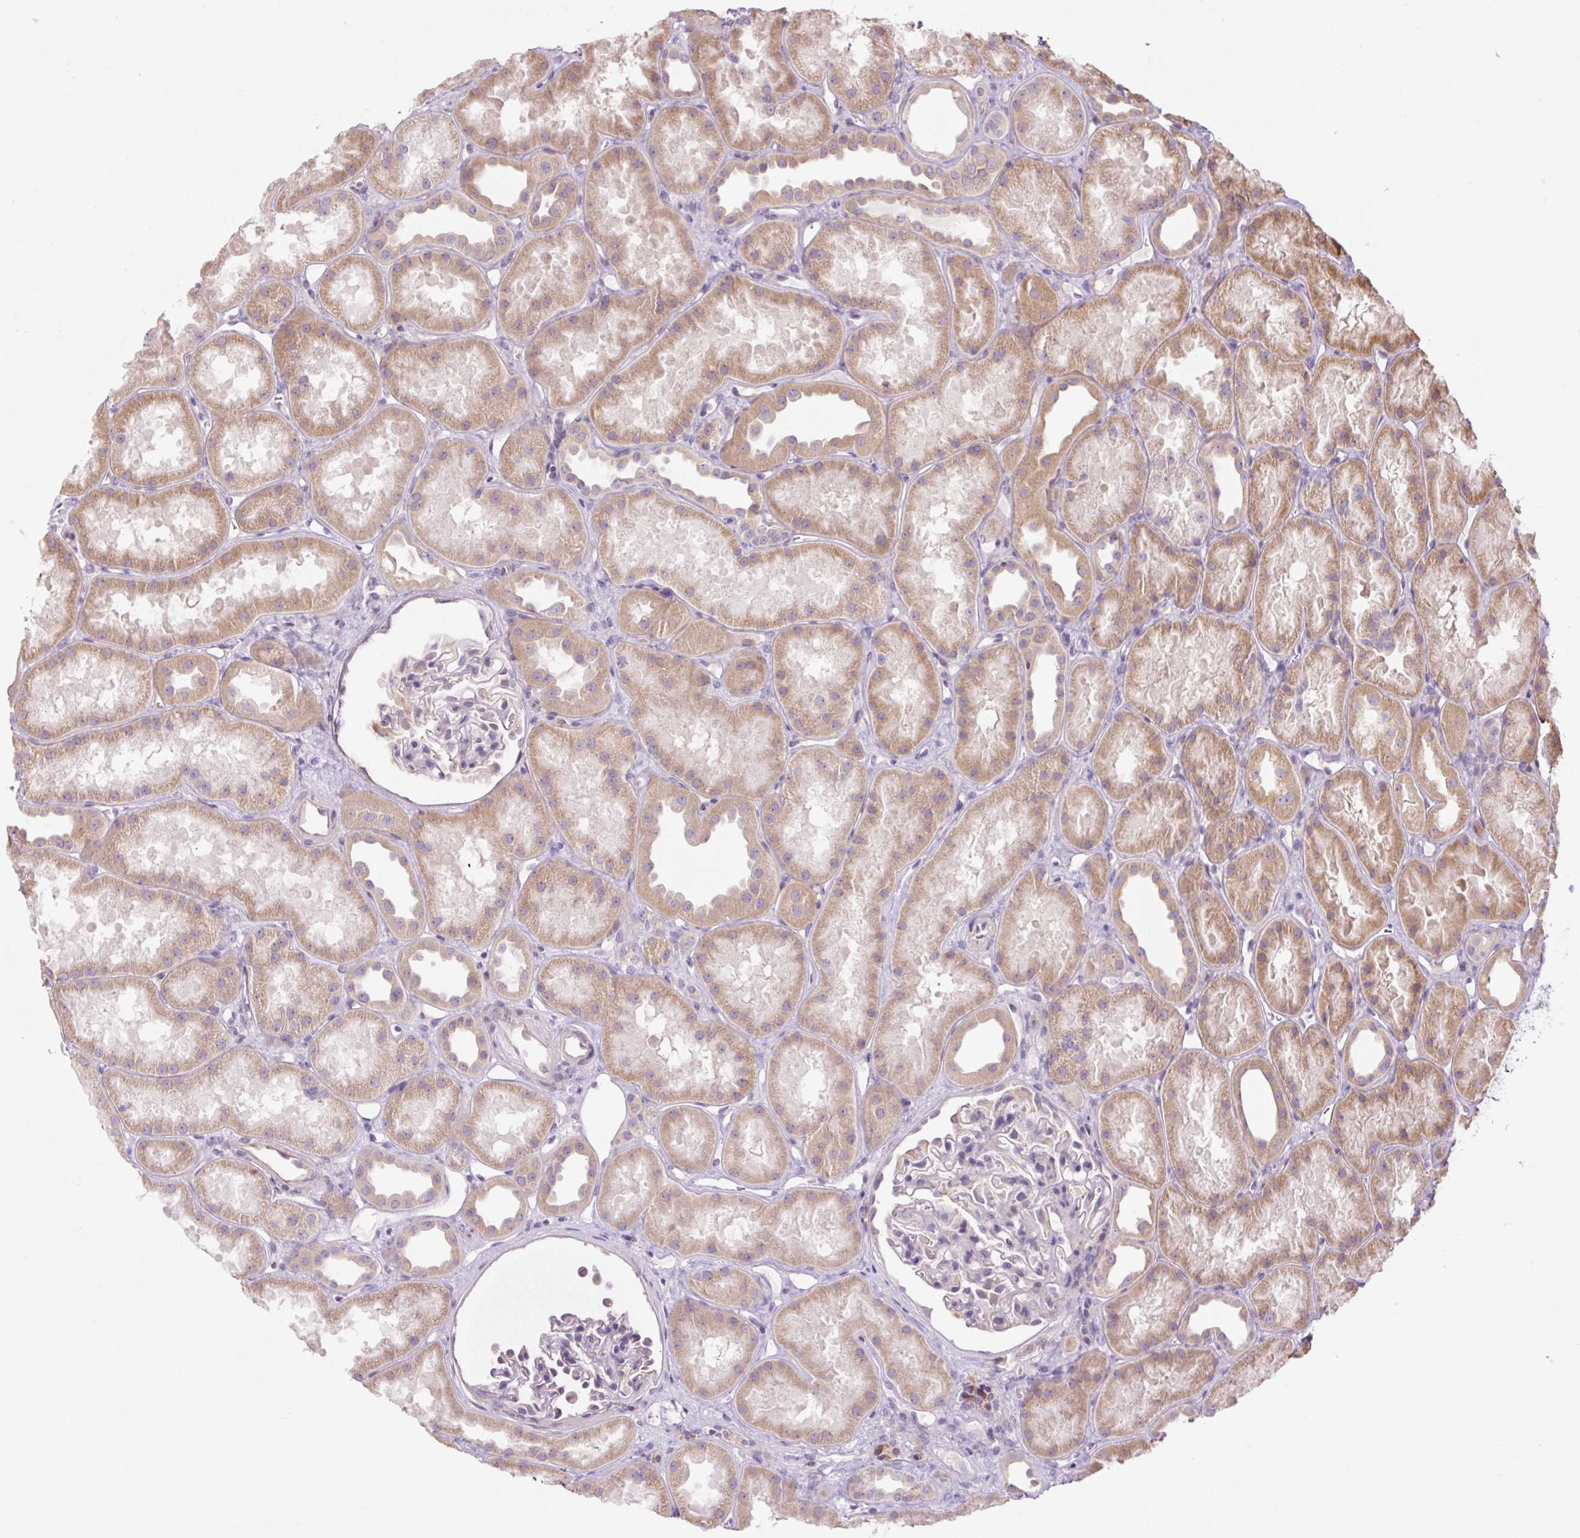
{"staining": {"intensity": "weak", "quantity": "<25%", "location": "cytoplasmic/membranous"}, "tissue": "kidney", "cell_type": "Cells in glomeruli", "image_type": "normal", "snomed": [{"axis": "morphology", "description": "Normal tissue, NOS"}, {"axis": "topography", "description": "Kidney"}], "caption": "Cells in glomeruli show no significant staining in unremarkable kidney. (Stains: DAB immunohistochemistry with hematoxylin counter stain, Microscopy: brightfield microscopy at high magnification).", "gene": "GRID2", "patient": {"sex": "male", "age": 61}}